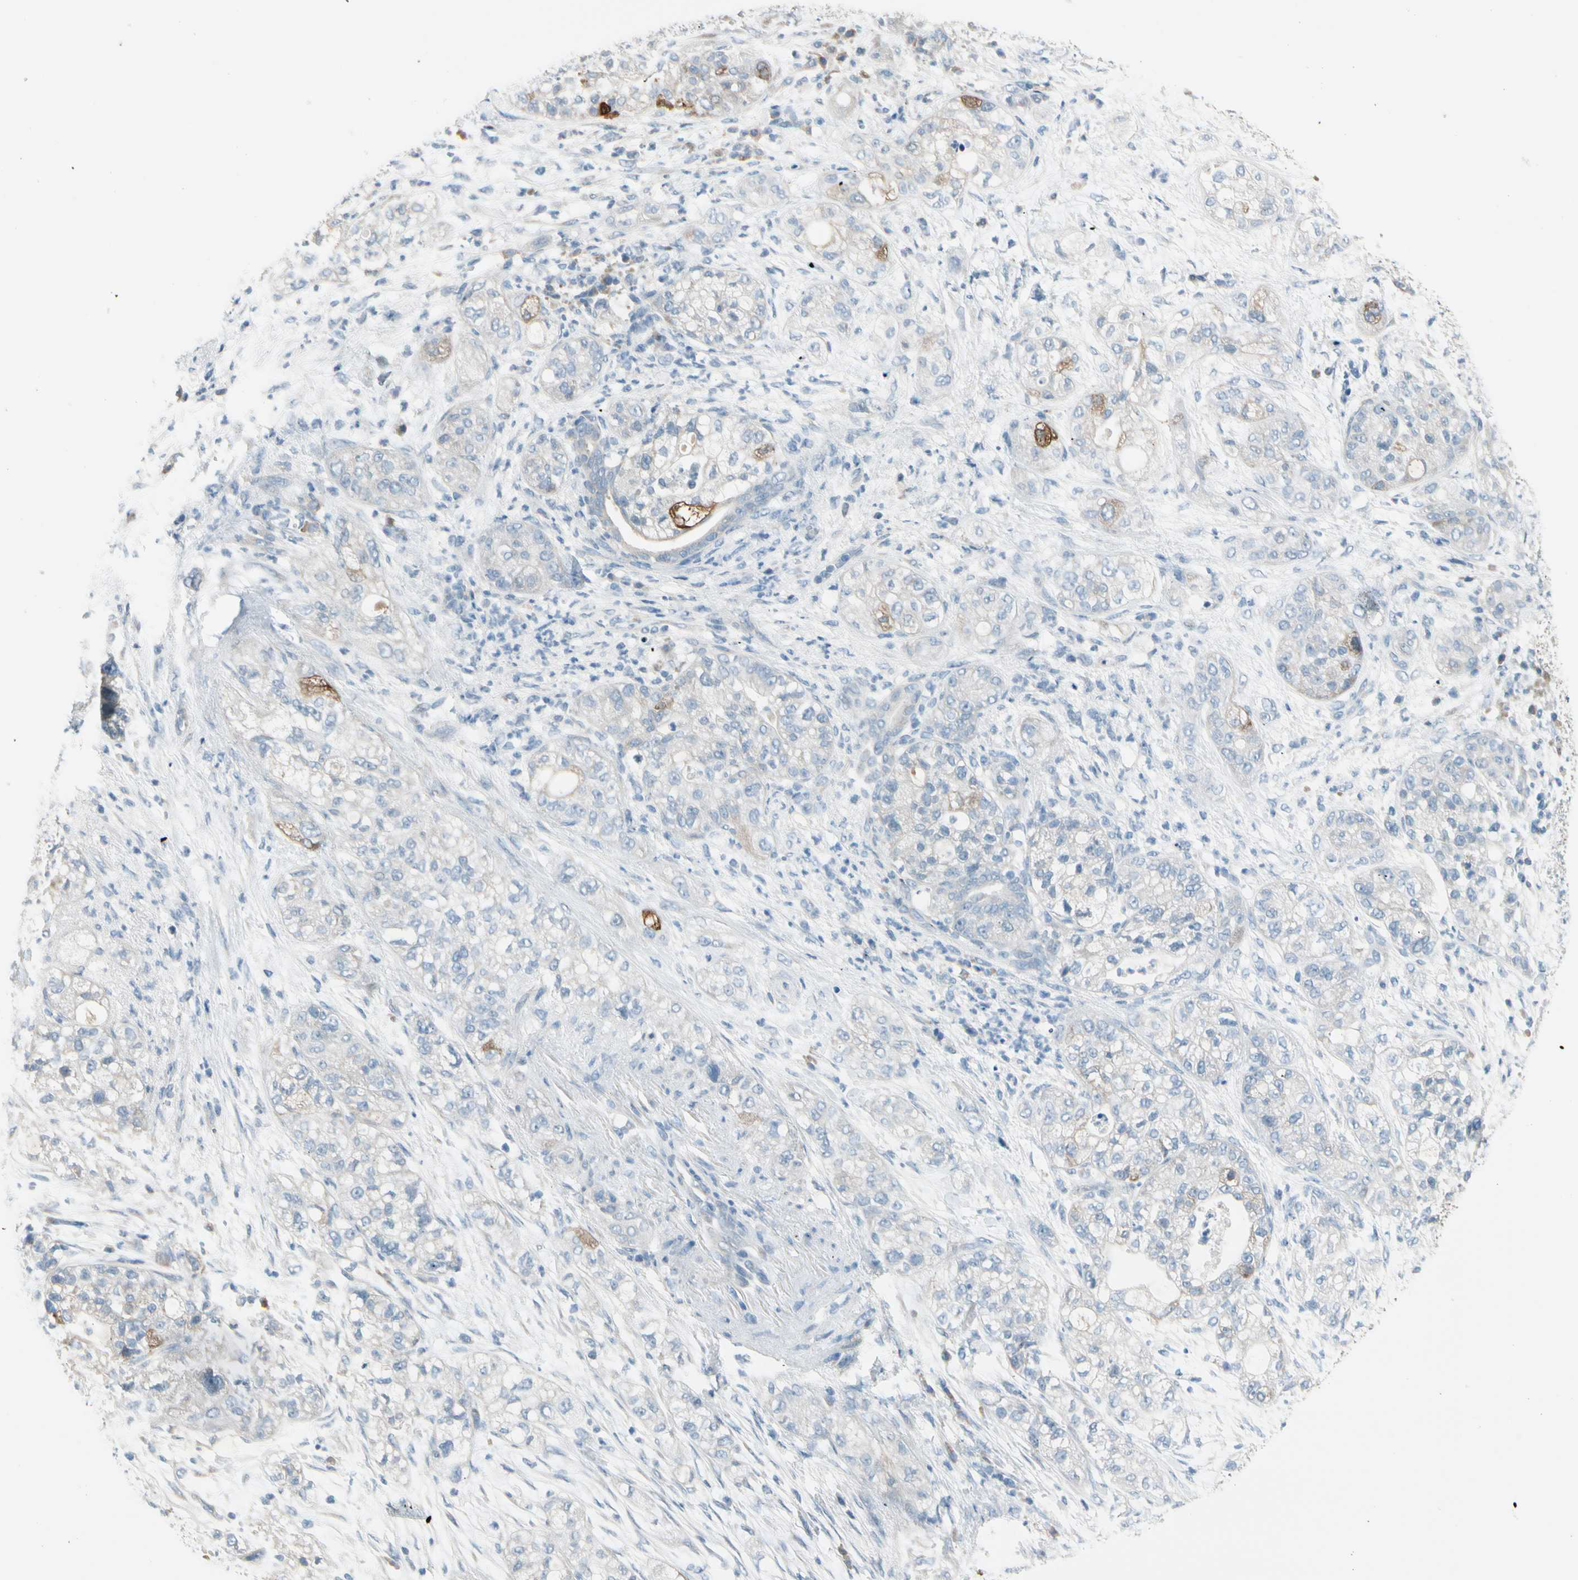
{"staining": {"intensity": "moderate", "quantity": "<25%", "location": "cytoplasmic/membranous"}, "tissue": "pancreatic cancer", "cell_type": "Tumor cells", "image_type": "cancer", "snomed": [{"axis": "morphology", "description": "Adenocarcinoma, NOS"}, {"axis": "topography", "description": "Pancreas"}], "caption": "The immunohistochemical stain labels moderate cytoplasmic/membranous staining in tumor cells of pancreatic adenocarcinoma tissue. The staining was performed using DAB (3,3'-diaminobenzidine) to visualize the protein expression in brown, while the nuclei were stained in blue with hematoxylin (Magnification: 20x).", "gene": "STK40", "patient": {"sex": "female", "age": 78}}